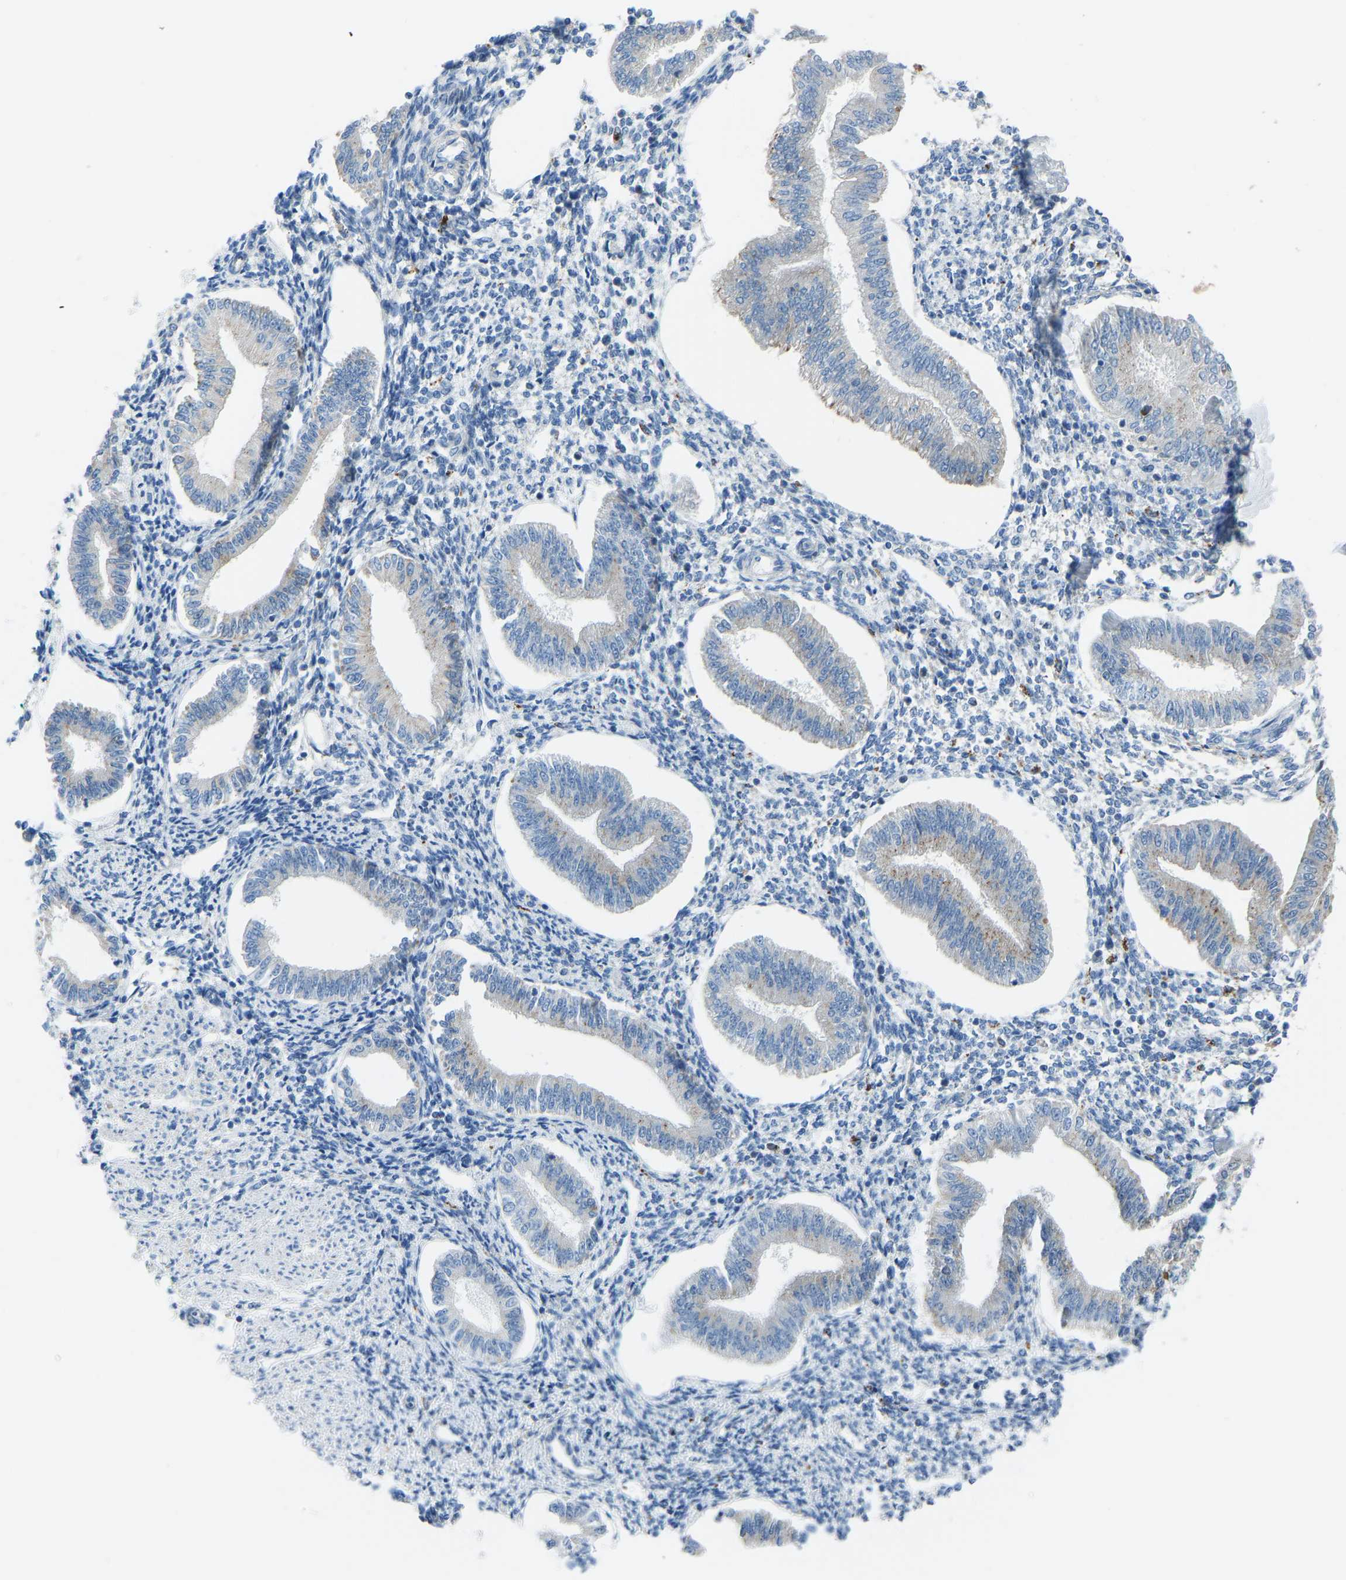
{"staining": {"intensity": "negative", "quantity": "none", "location": "none"}, "tissue": "endometrium", "cell_type": "Cells in endometrial stroma", "image_type": "normal", "snomed": [{"axis": "morphology", "description": "Normal tissue, NOS"}, {"axis": "topography", "description": "Endometrium"}], "caption": "Immunohistochemistry (IHC) photomicrograph of unremarkable endometrium stained for a protein (brown), which exhibits no expression in cells in endometrial stroma.", "gene": "SMIM20", "patient": {"sex": "female", "age": 50}}